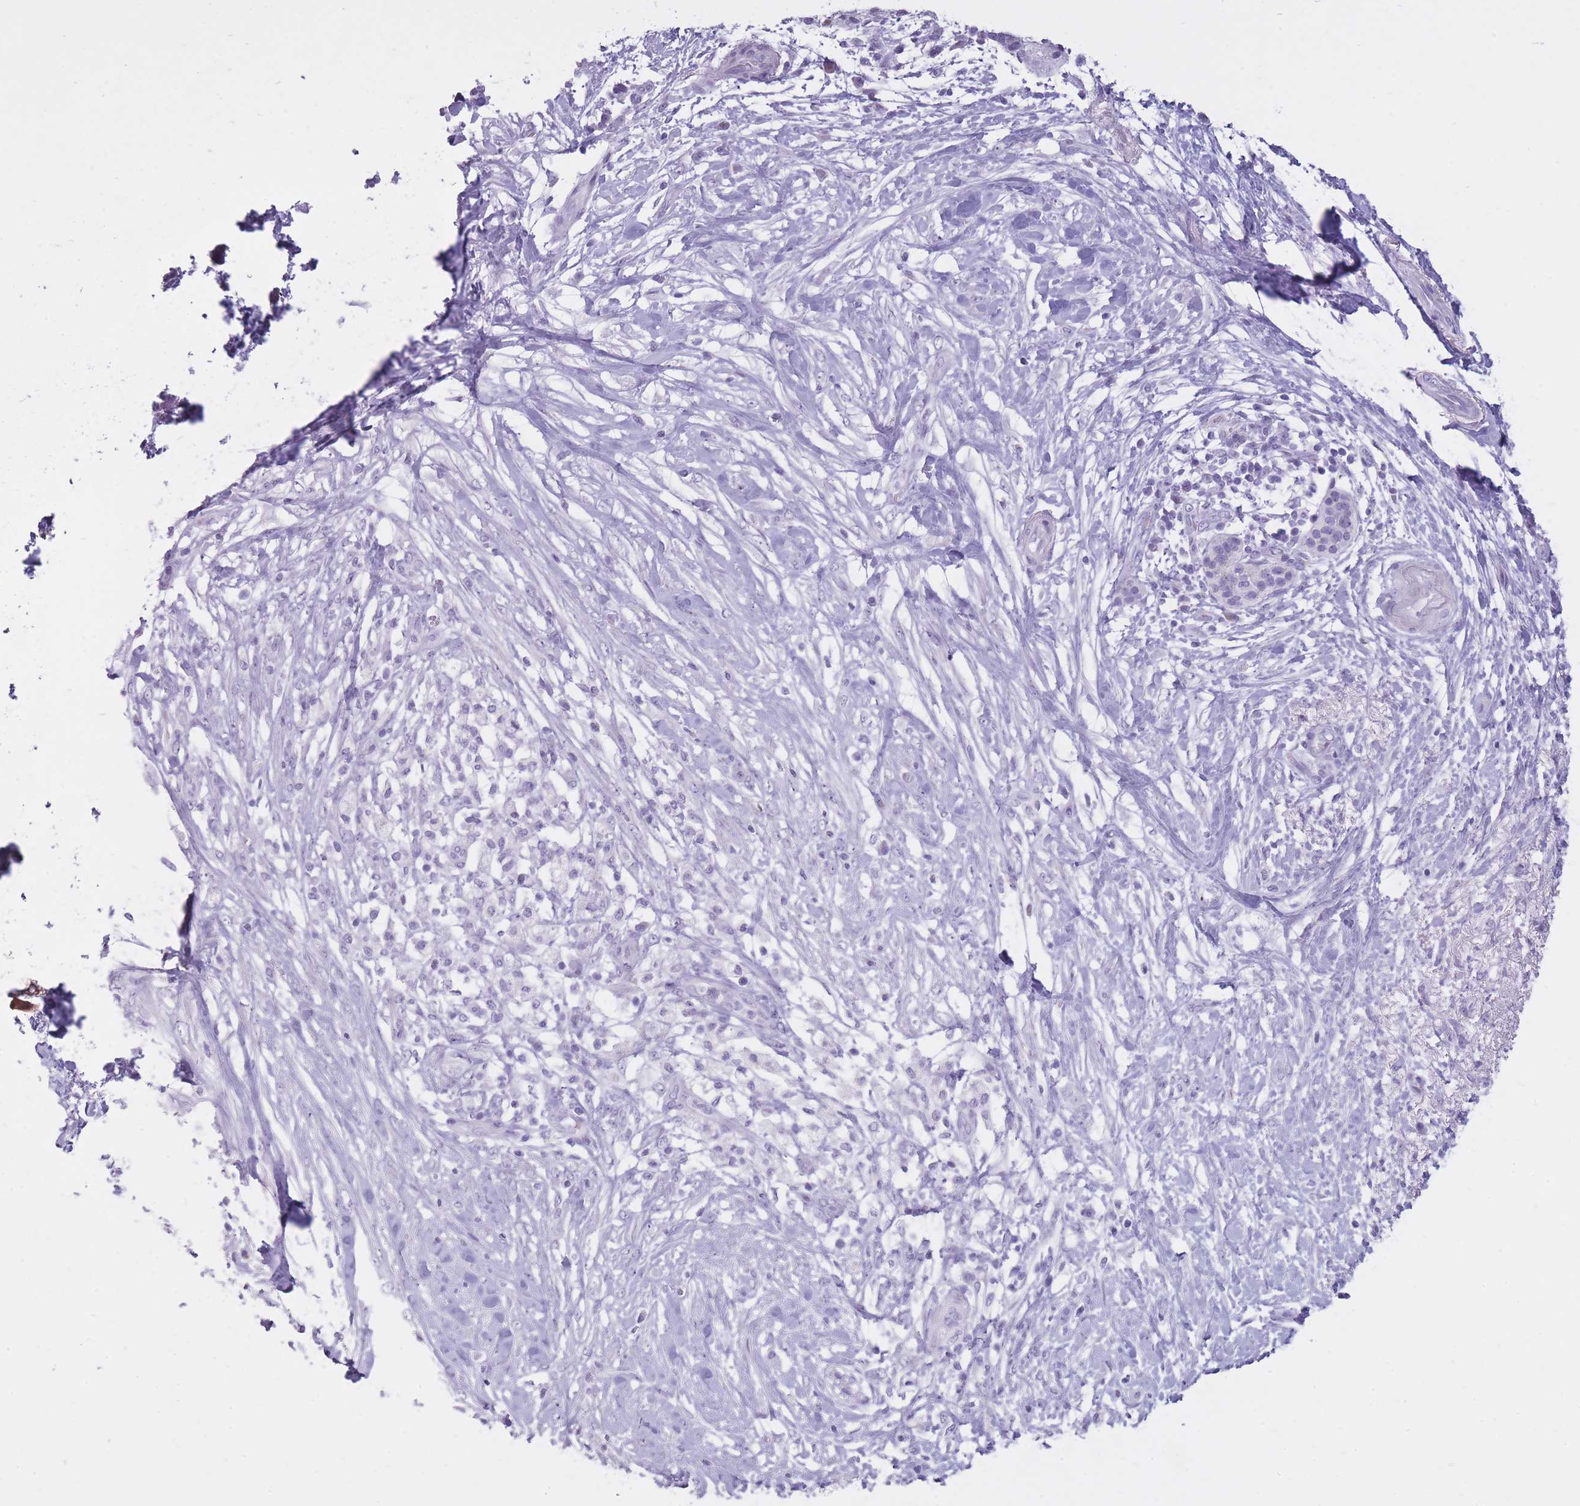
{"staining": {"intensity": "negative", "quantity": "none", "location": "none"}, "tissue": "pancreatic cancer", "cell_type": "Tumor cells", "image_type": "cancer", "snomed": [{"axis": "morphology", "description": "Adenocarcinoma, NOS"}, {"axis": "topography", "description": "Pancreas"}], "caption": "Immunohistochemistry (IHC) of pancreatic cancer (adenocarcinoma) reveals no positivity in tumor cells.", "gene": "GOLGA6D", "patient": {"sex": "female", "age": 72}}